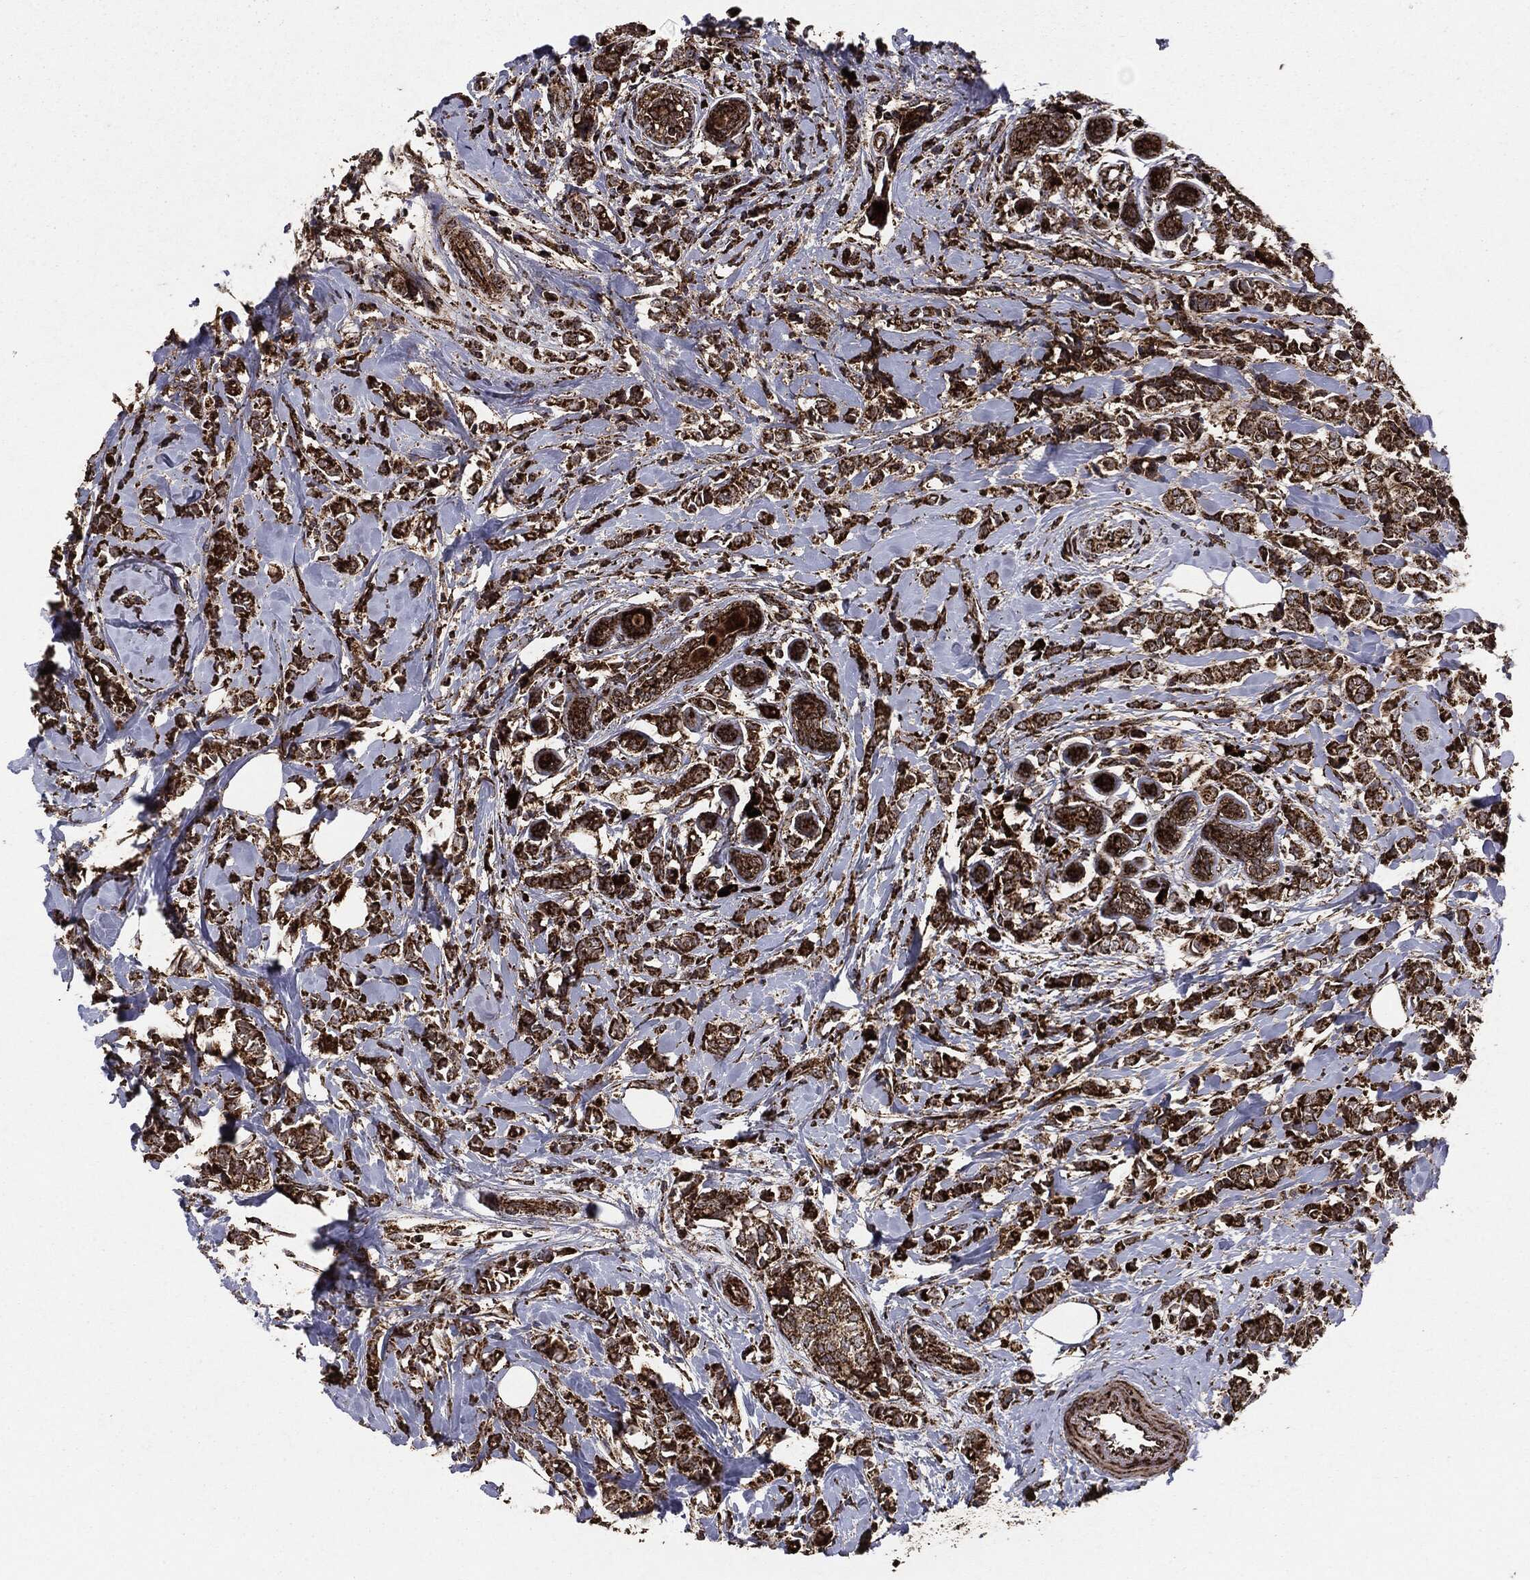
{"staining": {"intensity": "strong", "quantity": ">75%", "location": "cytoplasmic/membranous"}, "tissue": "breast cancer", "cell_type": "Tumor cells", "image_type": "cancer", "snomed": [{"axis": "morphology", "description": "Normal tissue, NOS"}, {"axis": "morphology", "description": "Duct carcinoma"}, {"axis": "topography", "description": "Breast"}], "caption": "Immunohistochemical staining of human breast cancer reveals high levels of strong cytoplasmic/membranous protein staining in about >75% of tumor cells. (Stains: DAB in brown, nuclei in blue, Microscopy: brightfield microscopy at high magnification).", "gene": "MAP2K1", "patient": {"sex": "female", "age": 44}}